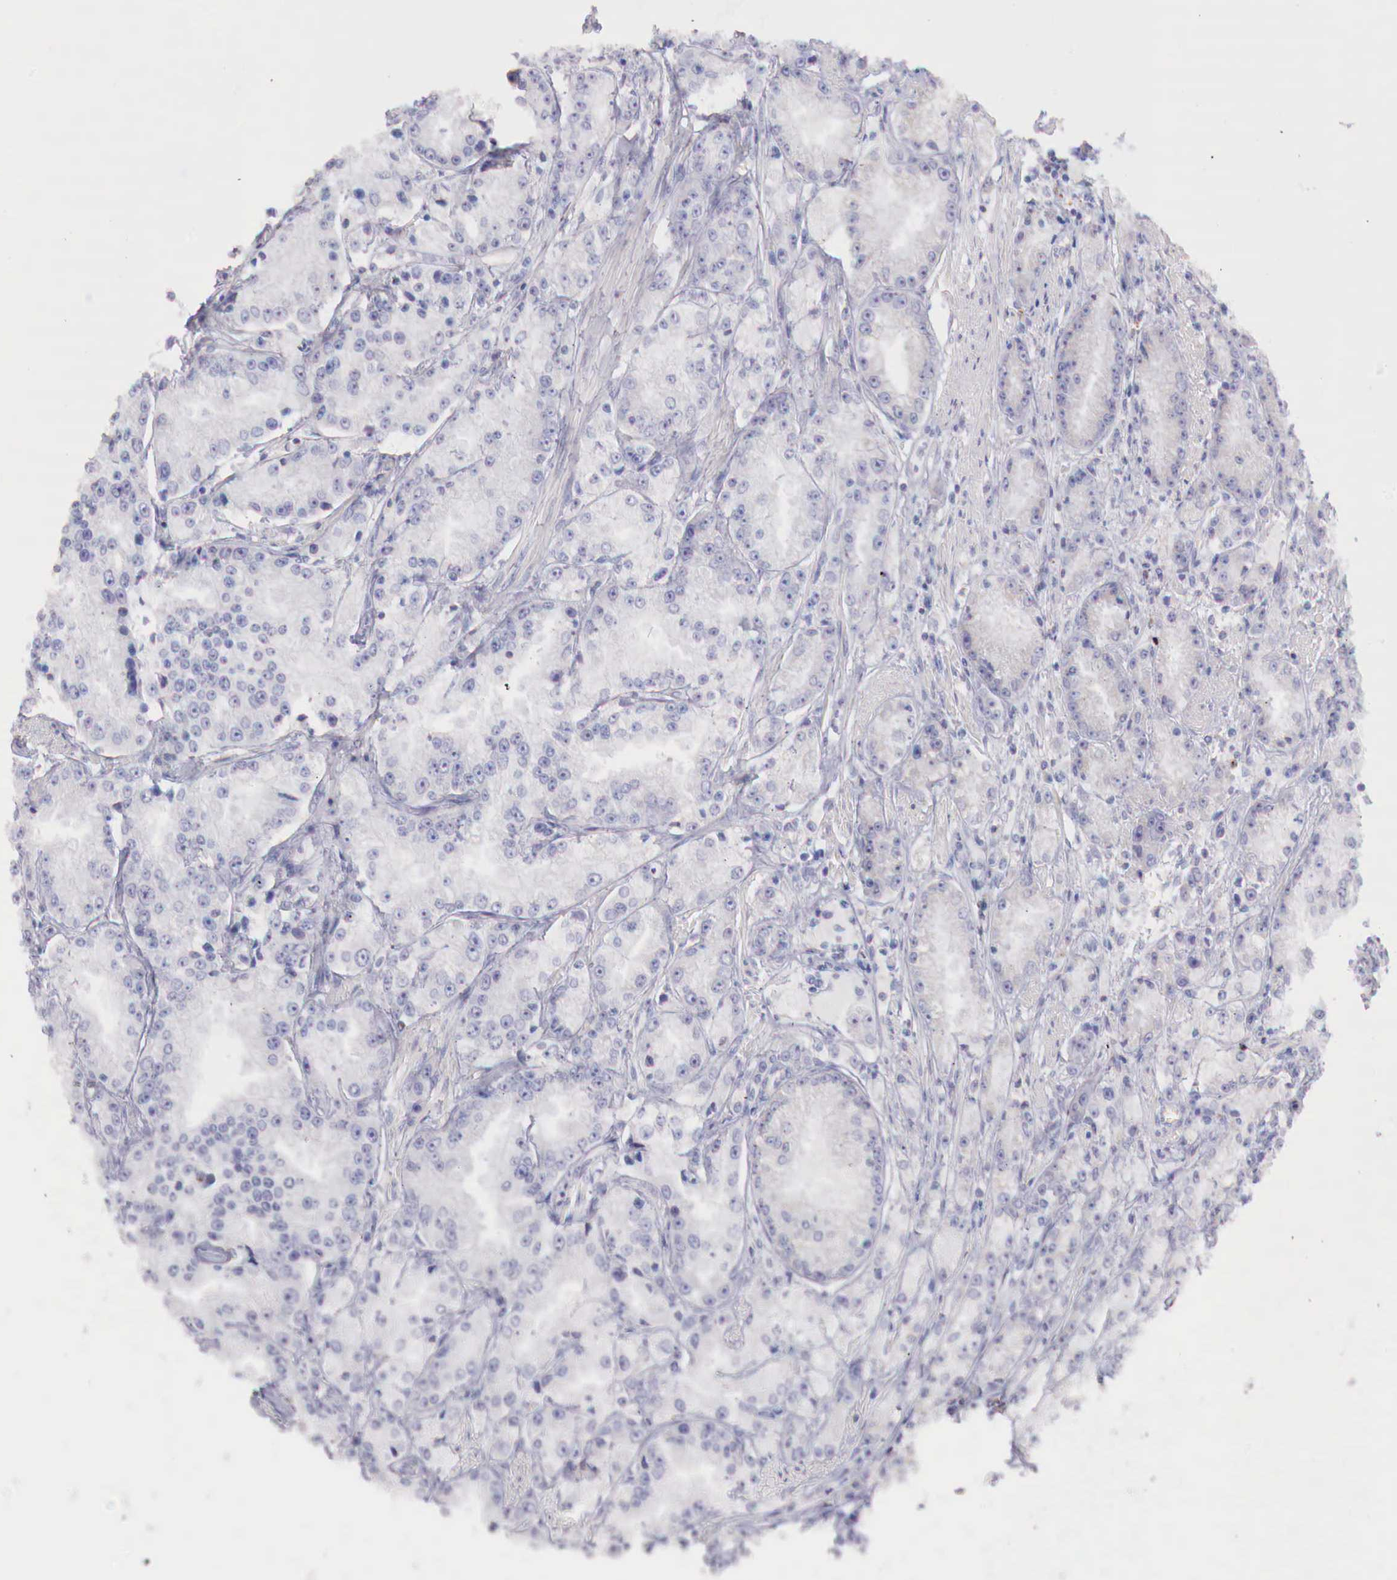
{"staining": {"intensity": "weak", "quantity": "<25%", "location": "cytoplasmic/membranous"}, "tissue": "prostate cancer", "cell_type": "Tumor cells", "image_type": "cancer", "snomed": [{"axis": "morphology", "description": "Adenocarcinoma, Medium grade"}, {"axis": "topography", "description": "Prostate"}], "caption": "High power microscopy image of an IHC histopathology image of prostate cancer, revealing no significant positivity in tumor cells. (Stains: DAB IHC with hematoxylin counter stain, Microscopy: brightfield microscopy at high magnification).", "gene": "IDH3G", "patient": {"sex": "male", "age": 72}}